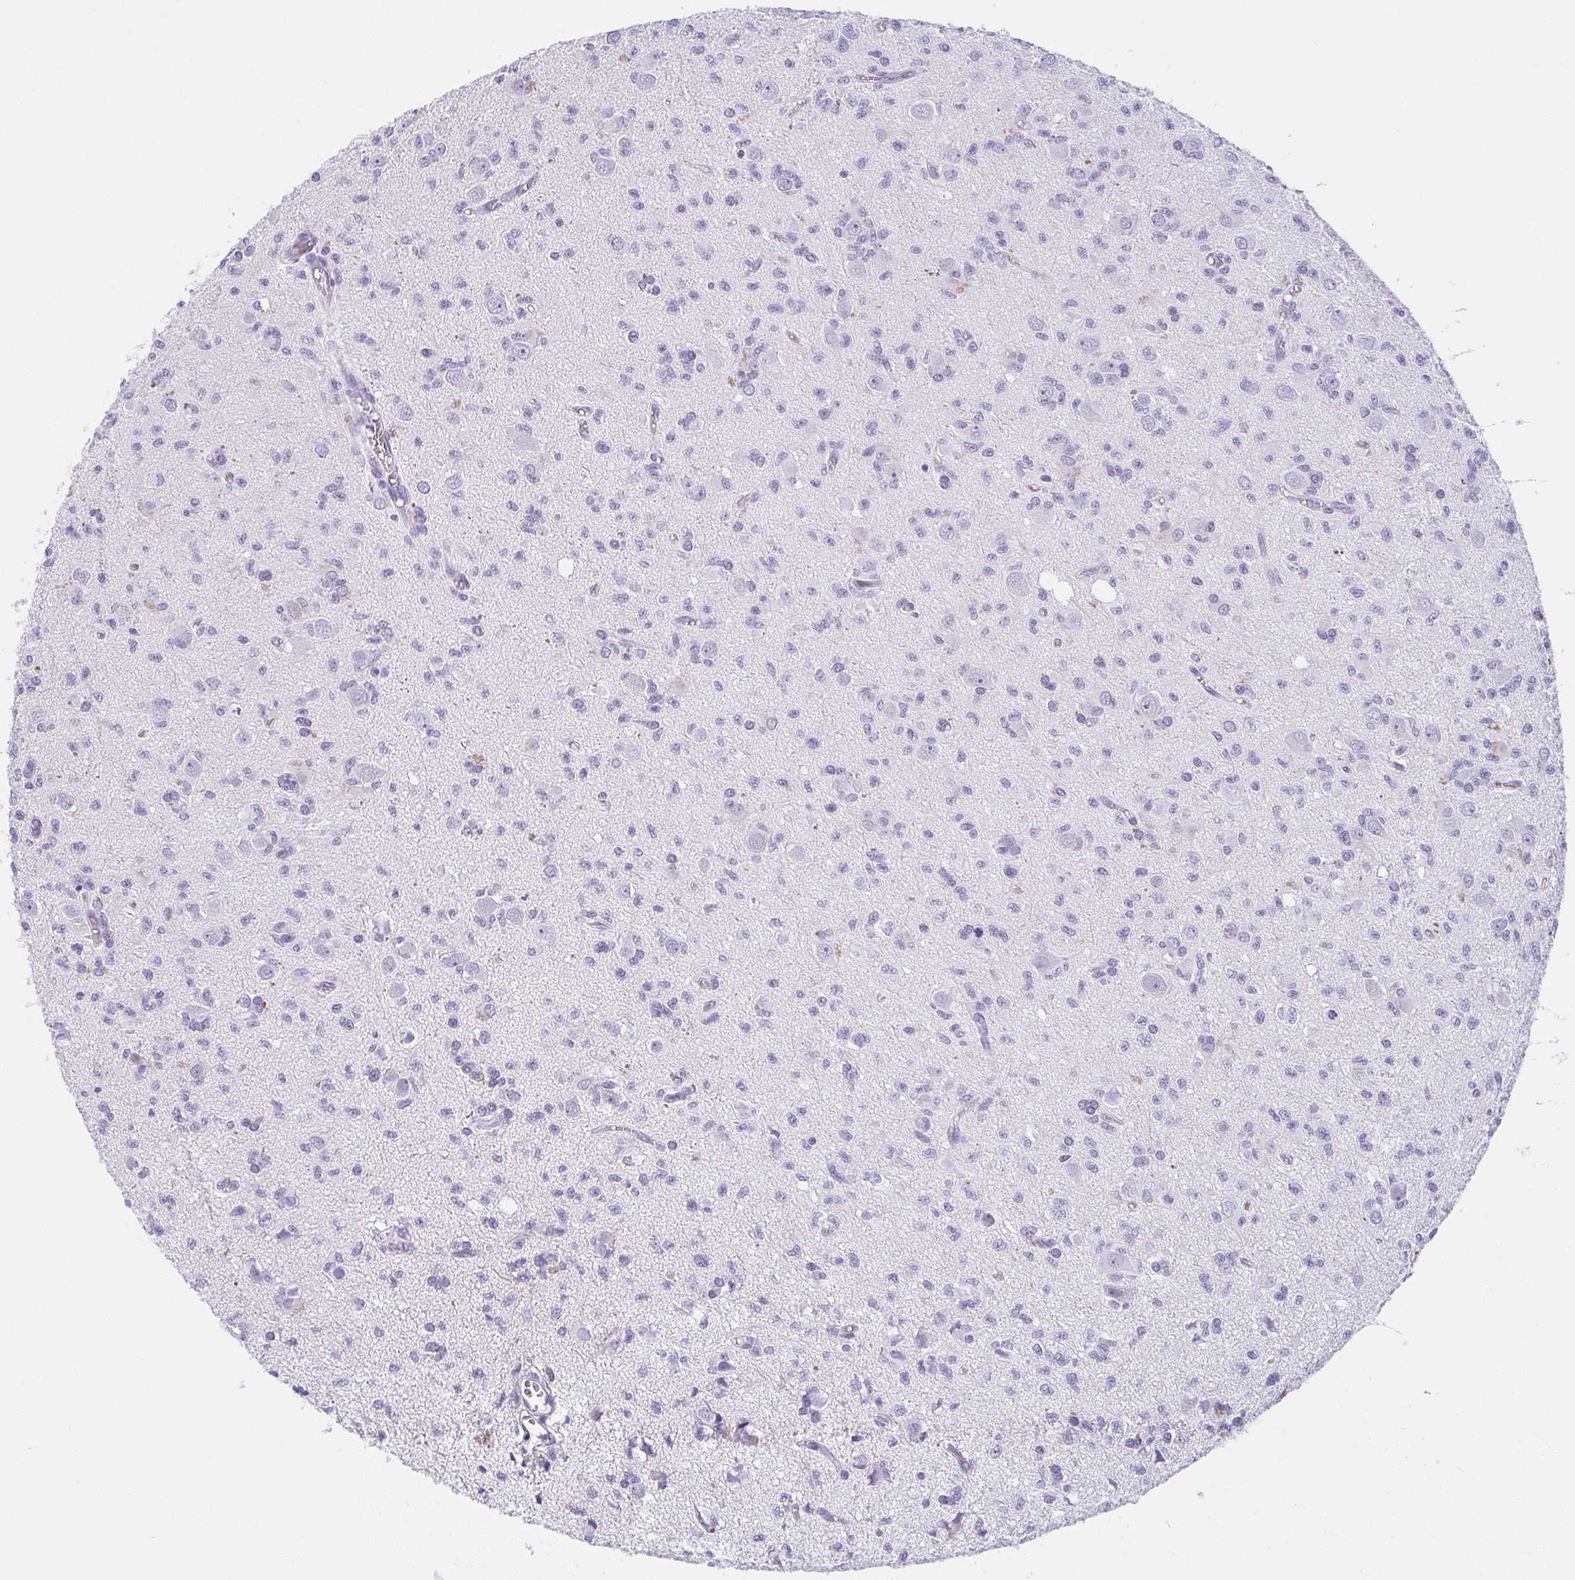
{"staining": {"intensity": "negative", "quantity": "none", "location": "none"}, "tissue": "glioma", "cell_type": "Tumor cells", "image_type": "cancer", "snomed": [{"axis": "morphology", "description": "Glioma, malignant, Low grade"}, {"axis": "topography", "description": "Brain"}], "caption": "Tumor cells are negative for brown protein staining in malignant low-grade glioma. (Stains: DAB (3,3'-diaminobenzidine) IHC with hematoxylin counter stain, Microscopy: brightfield microscopy at high magnification).", "gene": "MOBP", "patient": {"sex": "male", "age": 64}}